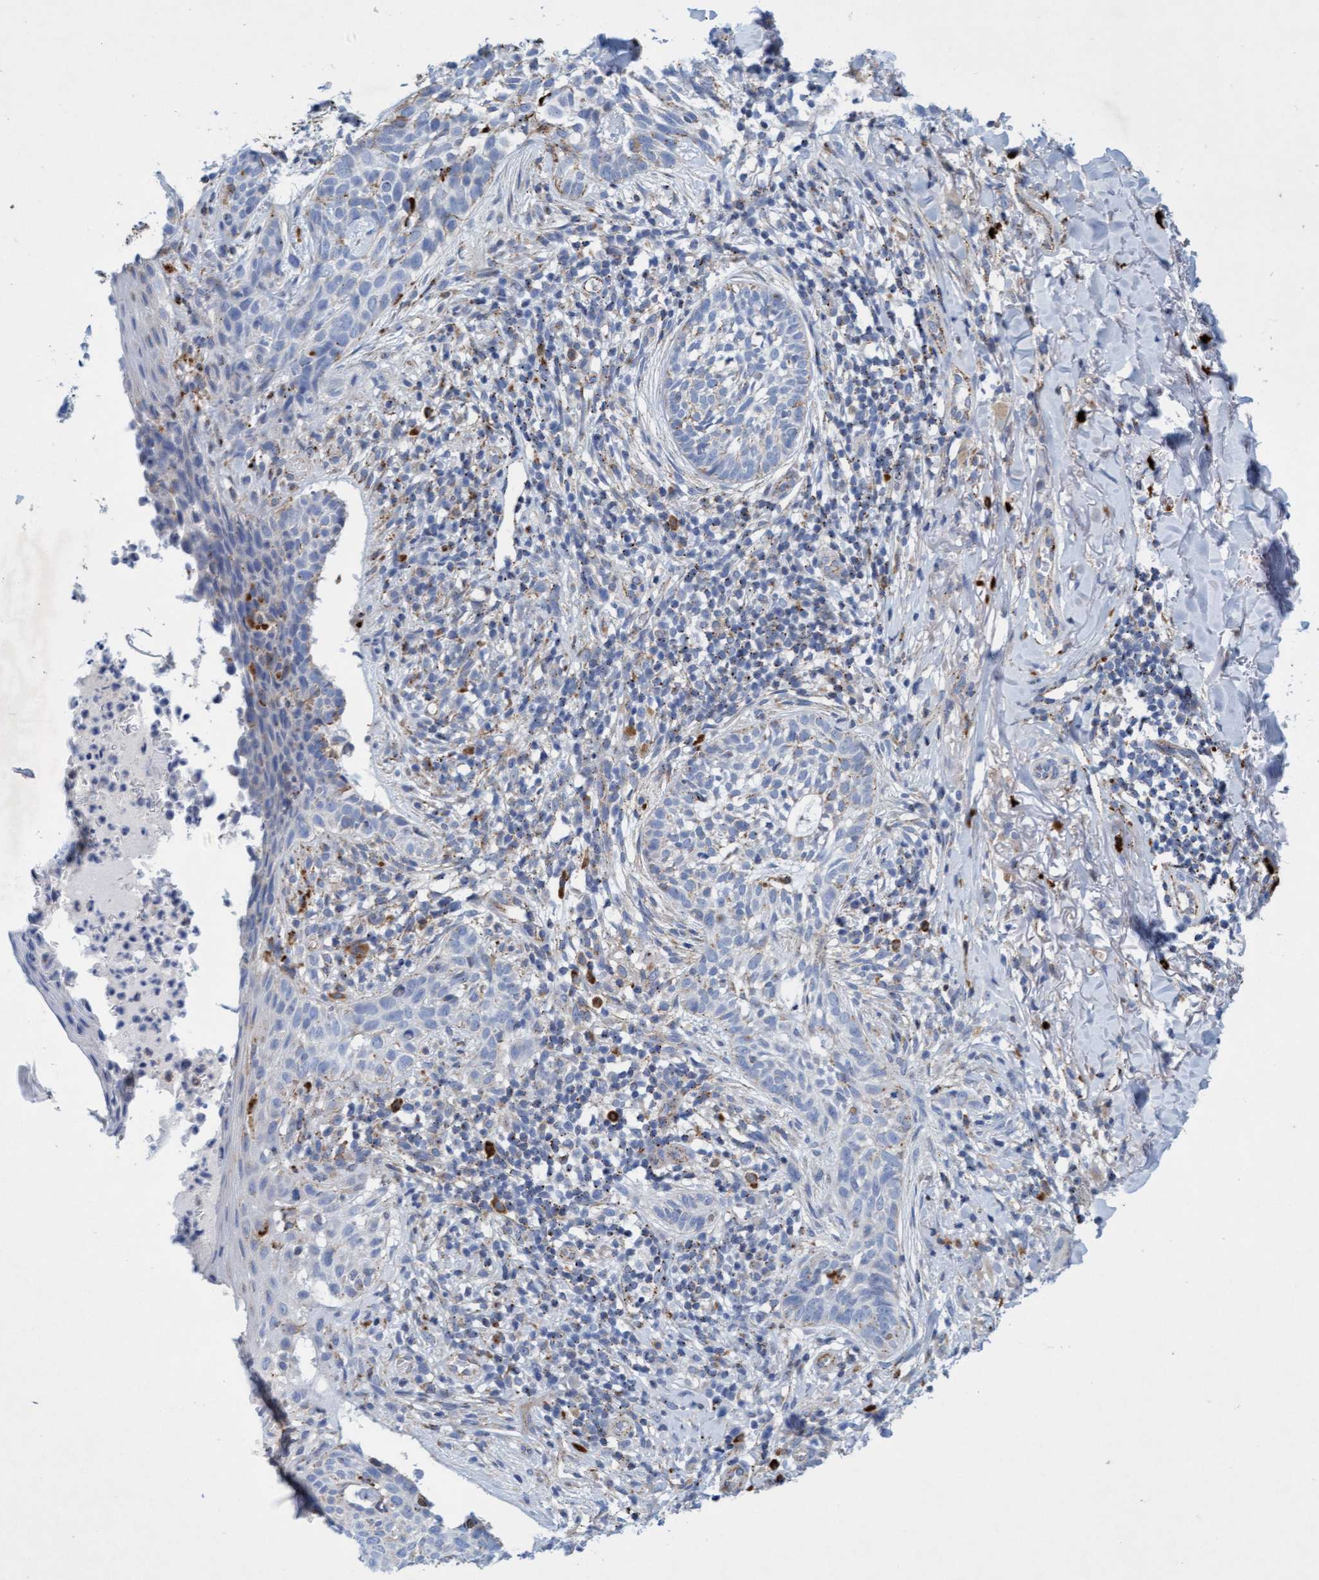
{"staining": {"intensity": "weak", "quantity": "<25%", "location": "cytoplasmic/membranous"}, "tissue": "skin cancer", "cell_type": "Tumor cells", "image_type": "cancer", "snomed": [{"axis": "morphology", "description": "Normal tissue, NOS"}, {"axis": "morphology", "description": "Basal cell carcinoma"}, {"axis": "topography", "description": "Skin"}], "caption": "This is an immunohistochemistry (IHC) image of skin cancer (basal cell carcinoma). There is no staining in tumor cells.", "gene": "SGSH", "patient": {"sex": "male", "age": 67}}